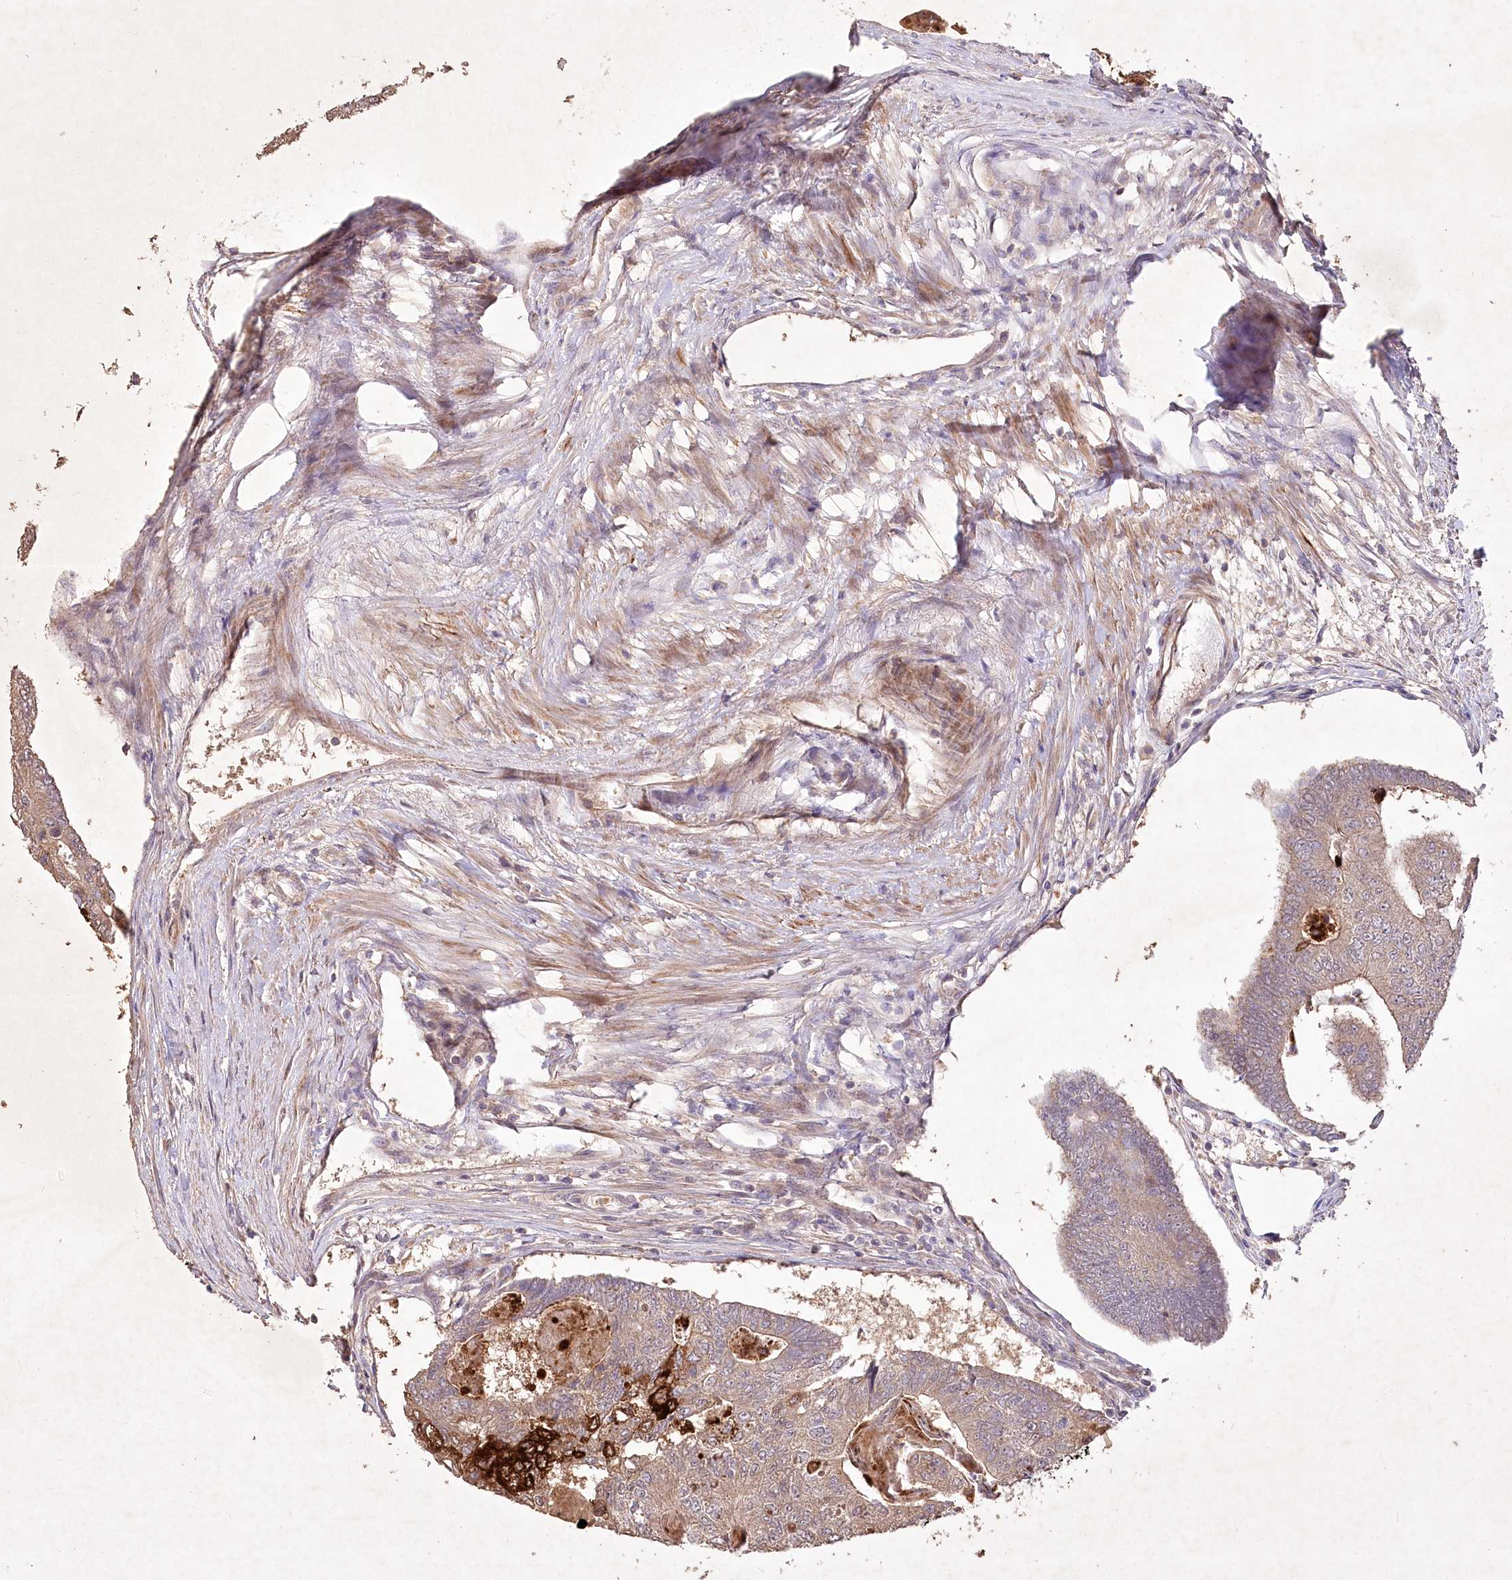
{"staining": {"intensity": "strong", "quantity": "<25%", "location": "cytoplasmic/membranous"}, "tissue": "colorectal cancer", "cell_type": "Tumor cells", "image_type": "cancer", "snomed": [{"axis": "morphology", "description": "Adenocarcinoma, NOS"}, {"axis": "topography", "description": "Colon"}], "caption": "IHC (DAB (3,3'-diaminobenzidine)) staining of colorectal cancer (adenocarcinoma) exhibits strong cytoplasmic/membranous protein positivity in approximately <25% of tumor cells.", "gene": "IRAK1BP1", "patient": {"sex": "female", "age": 67}}